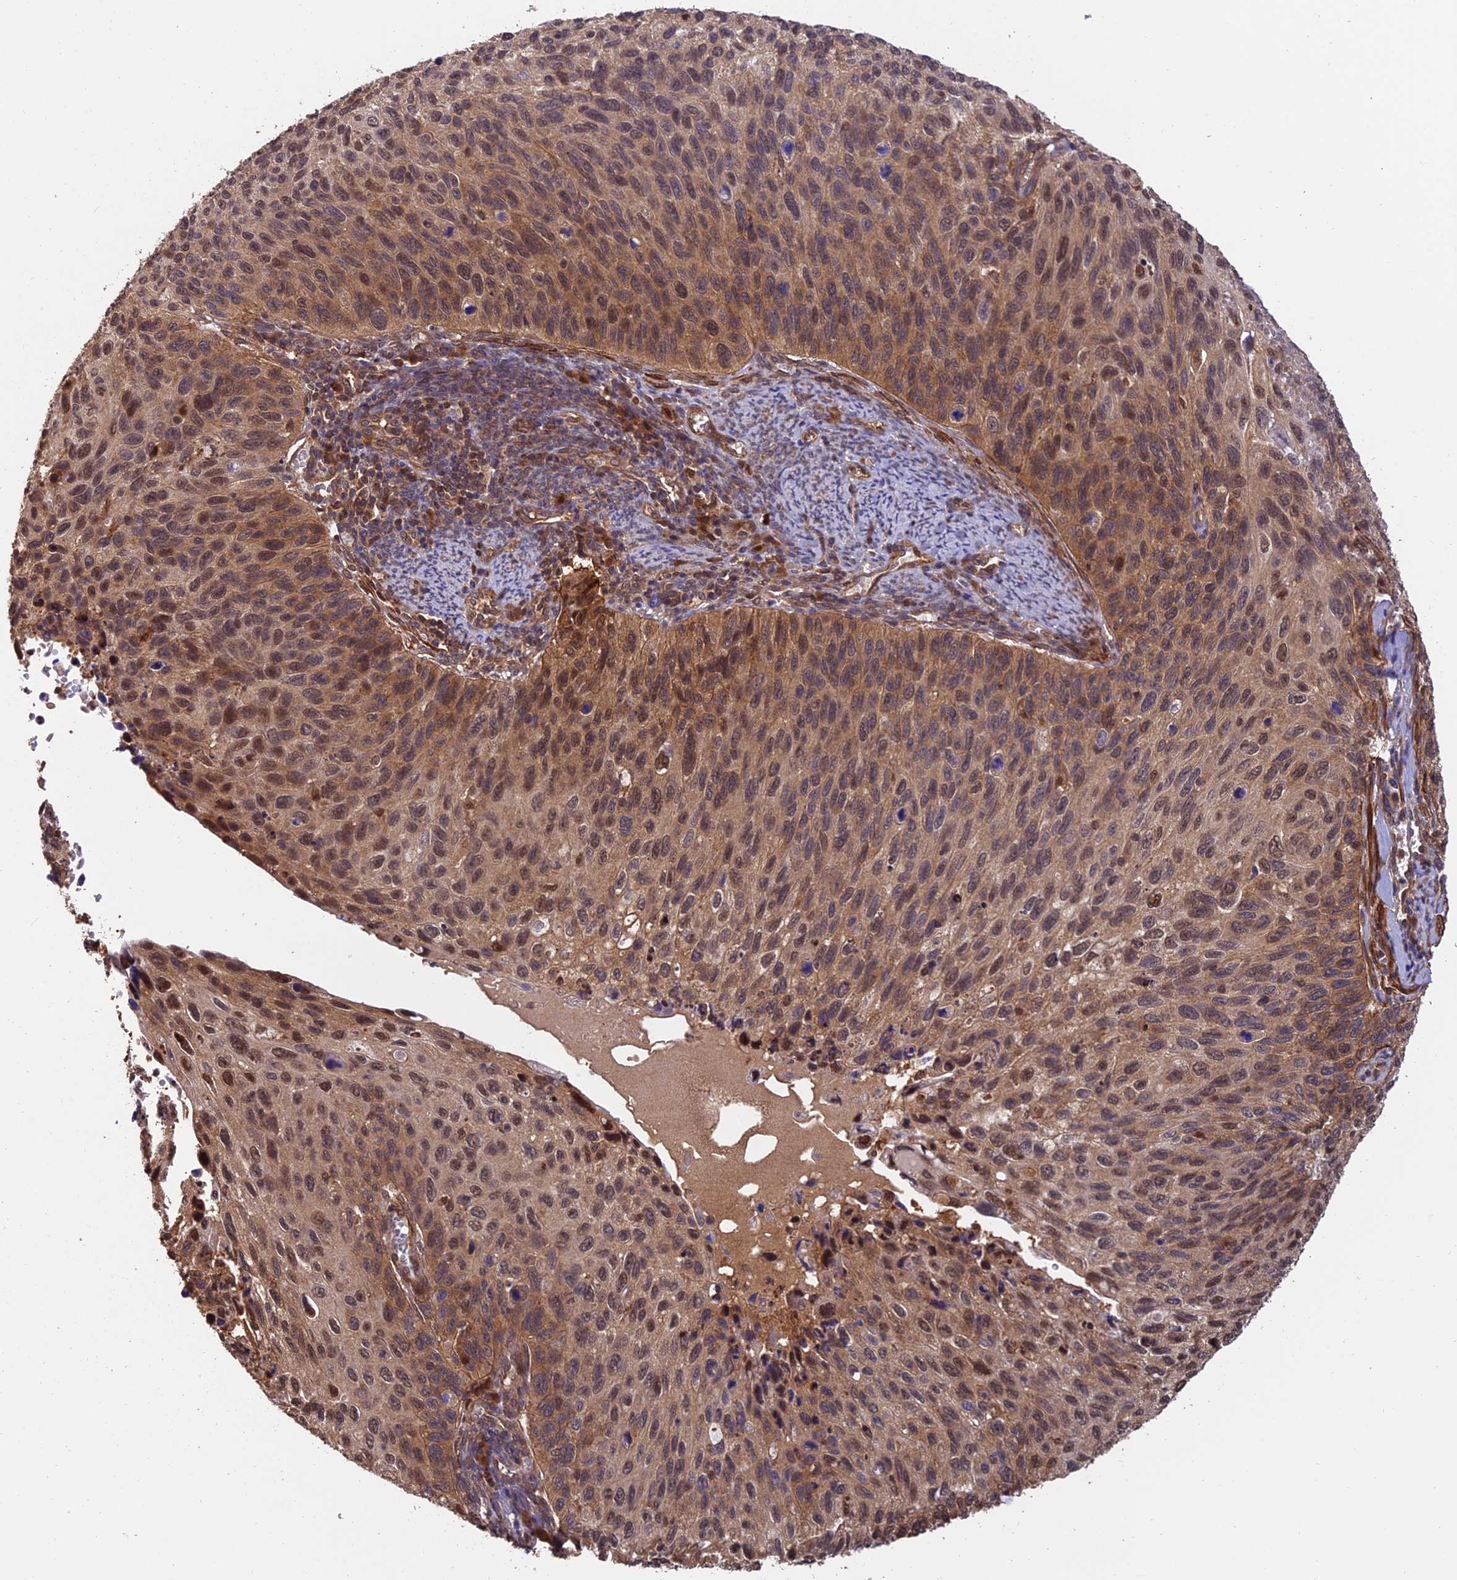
{"staining": {"intensity": "moderate", "quantity": ">75%", "location": "cytoplasmic/membranous,nuclear"}, "tissue": "cervical cancer", "cell_type": "Tumor cells", "image_type": "cancer", "snomed": [{"axis": "morphology", "description": "Squamous cell carcinoma, NOS"}, {"axis": "topography", "description": "Cervix"}], "caption": "The image displays a brown stain indicating the presence of a protein in the cytoplasmic/membranous and nuclear of tumor cells in cervical squamous cell carcinoma.", "gene": "PSMB3", "patient": {"sex": "female", "age": 70}}